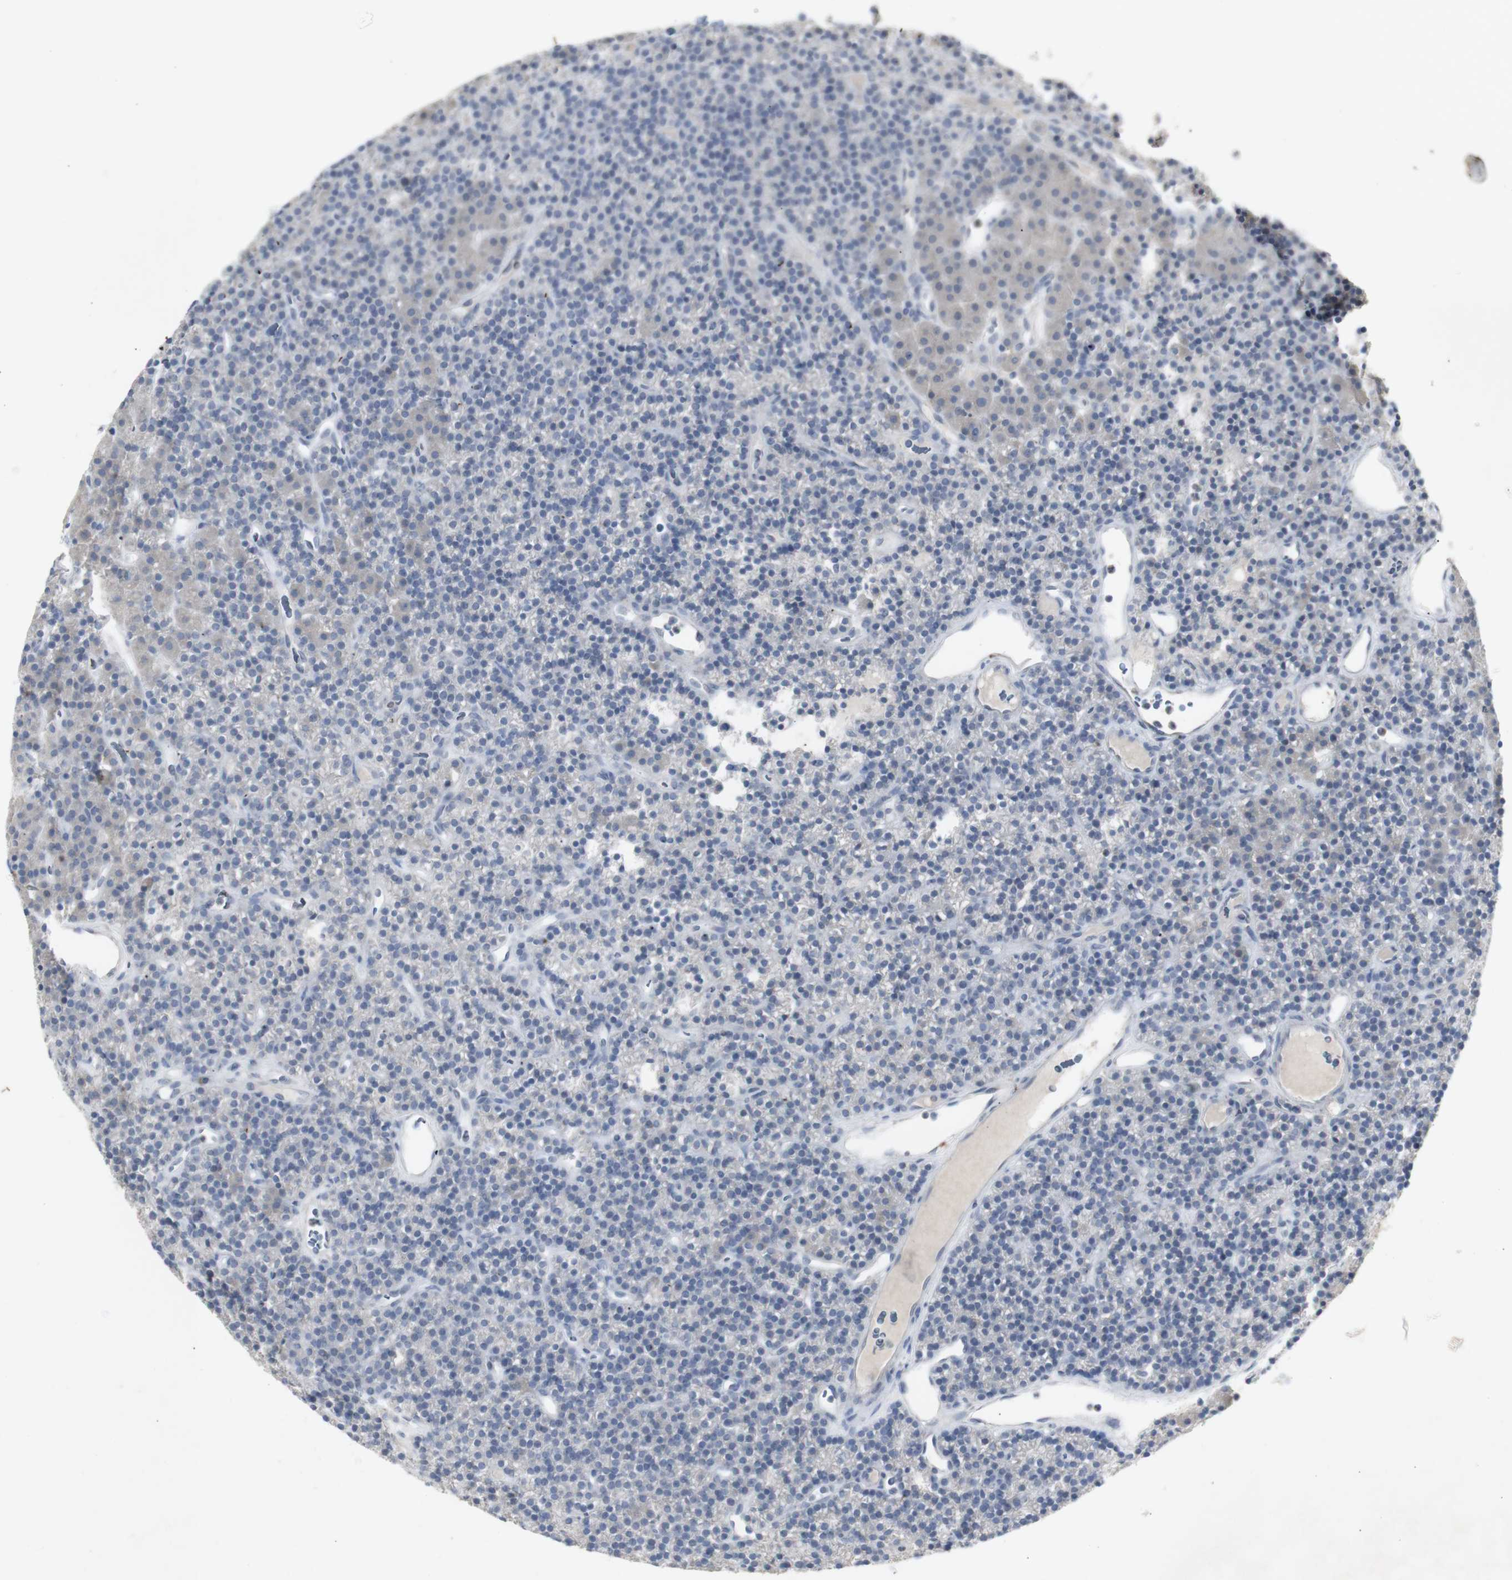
{"staining": {"intensity": "weak", "quantity": ">75%", "location": "cytoplasmic/membranous"}, "tissue": "parathyroid gland", "cell_type": "Glandular cells", "image_type": "normal", "snomed": [{"axis": "morphology", "description": "Normal tissue, NOS"}, {"axis": "morphology", "description": "Hyperplasia, NOS"}, {"axis": "topography", "description": "Parathyroid gland"}], "caption": "This micrograph displays unremarkable parathyroid gland stained with immunohistochemistry (IHC) to label a protein in brown. The cytoplasmic/membranous of glandular cells show weak positivity for the protein. Nuclei are counter-stained blue.", "gene": "INS", "patient": {"sex": "male", "age": 44}}